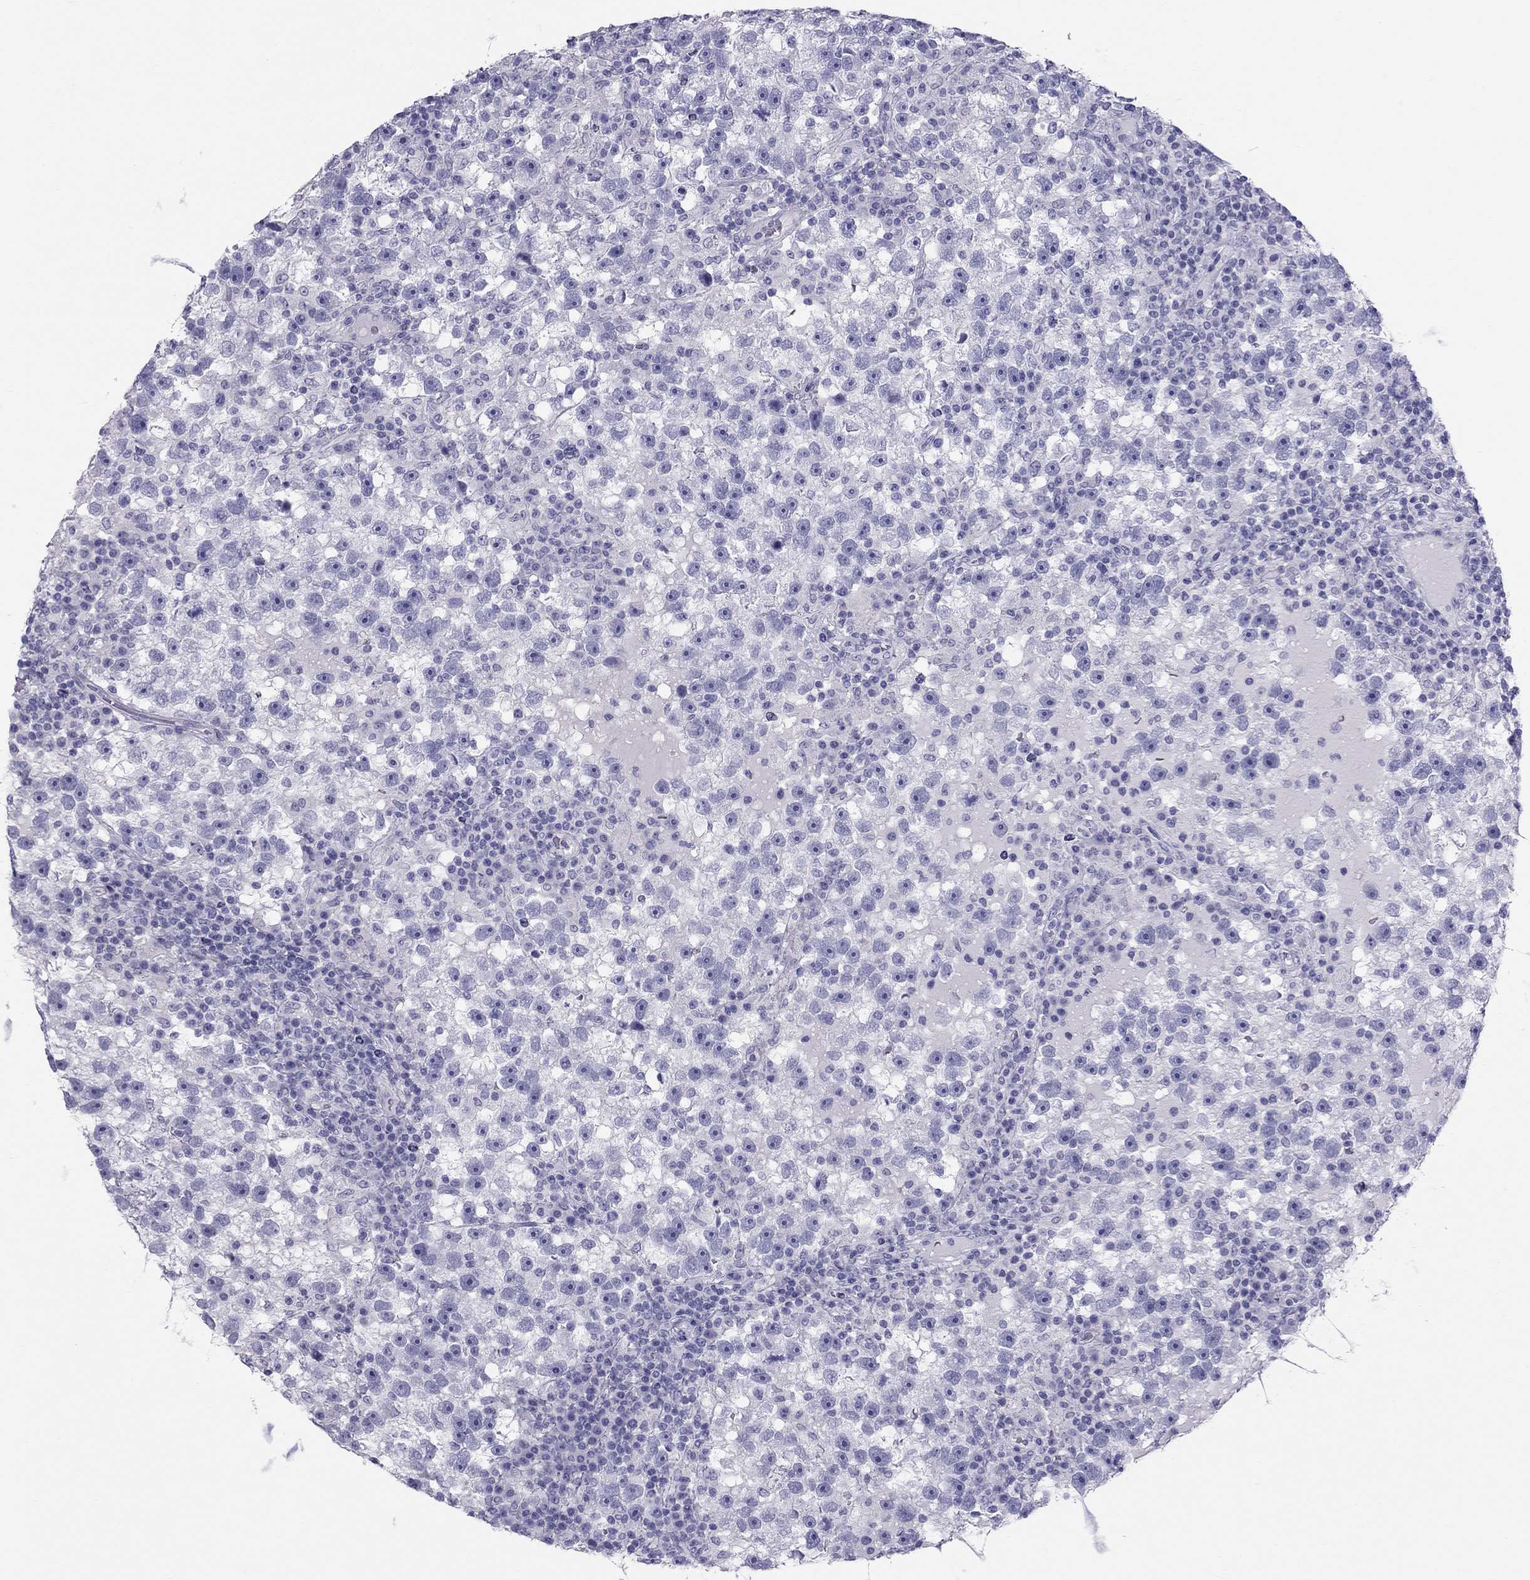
{"staining": {"intensity": "negative", "quantity": "none", "location": "none"}, "tissue": "testis cancer", "cell_type": "Tumor cells", "image_type": "cancer", "snomed": [{"axis": "morphology", "description": "Seminoma, NOS"}, {"axis": "topography", "description": "Testis"}], "caption": "High power microscopy micrograph of an IHC micrograph of seminoma (testis), revealing no significant expression in tumor cells.", "gene": "TRPM3", "patient": {"sex": "male", "age": 47}}